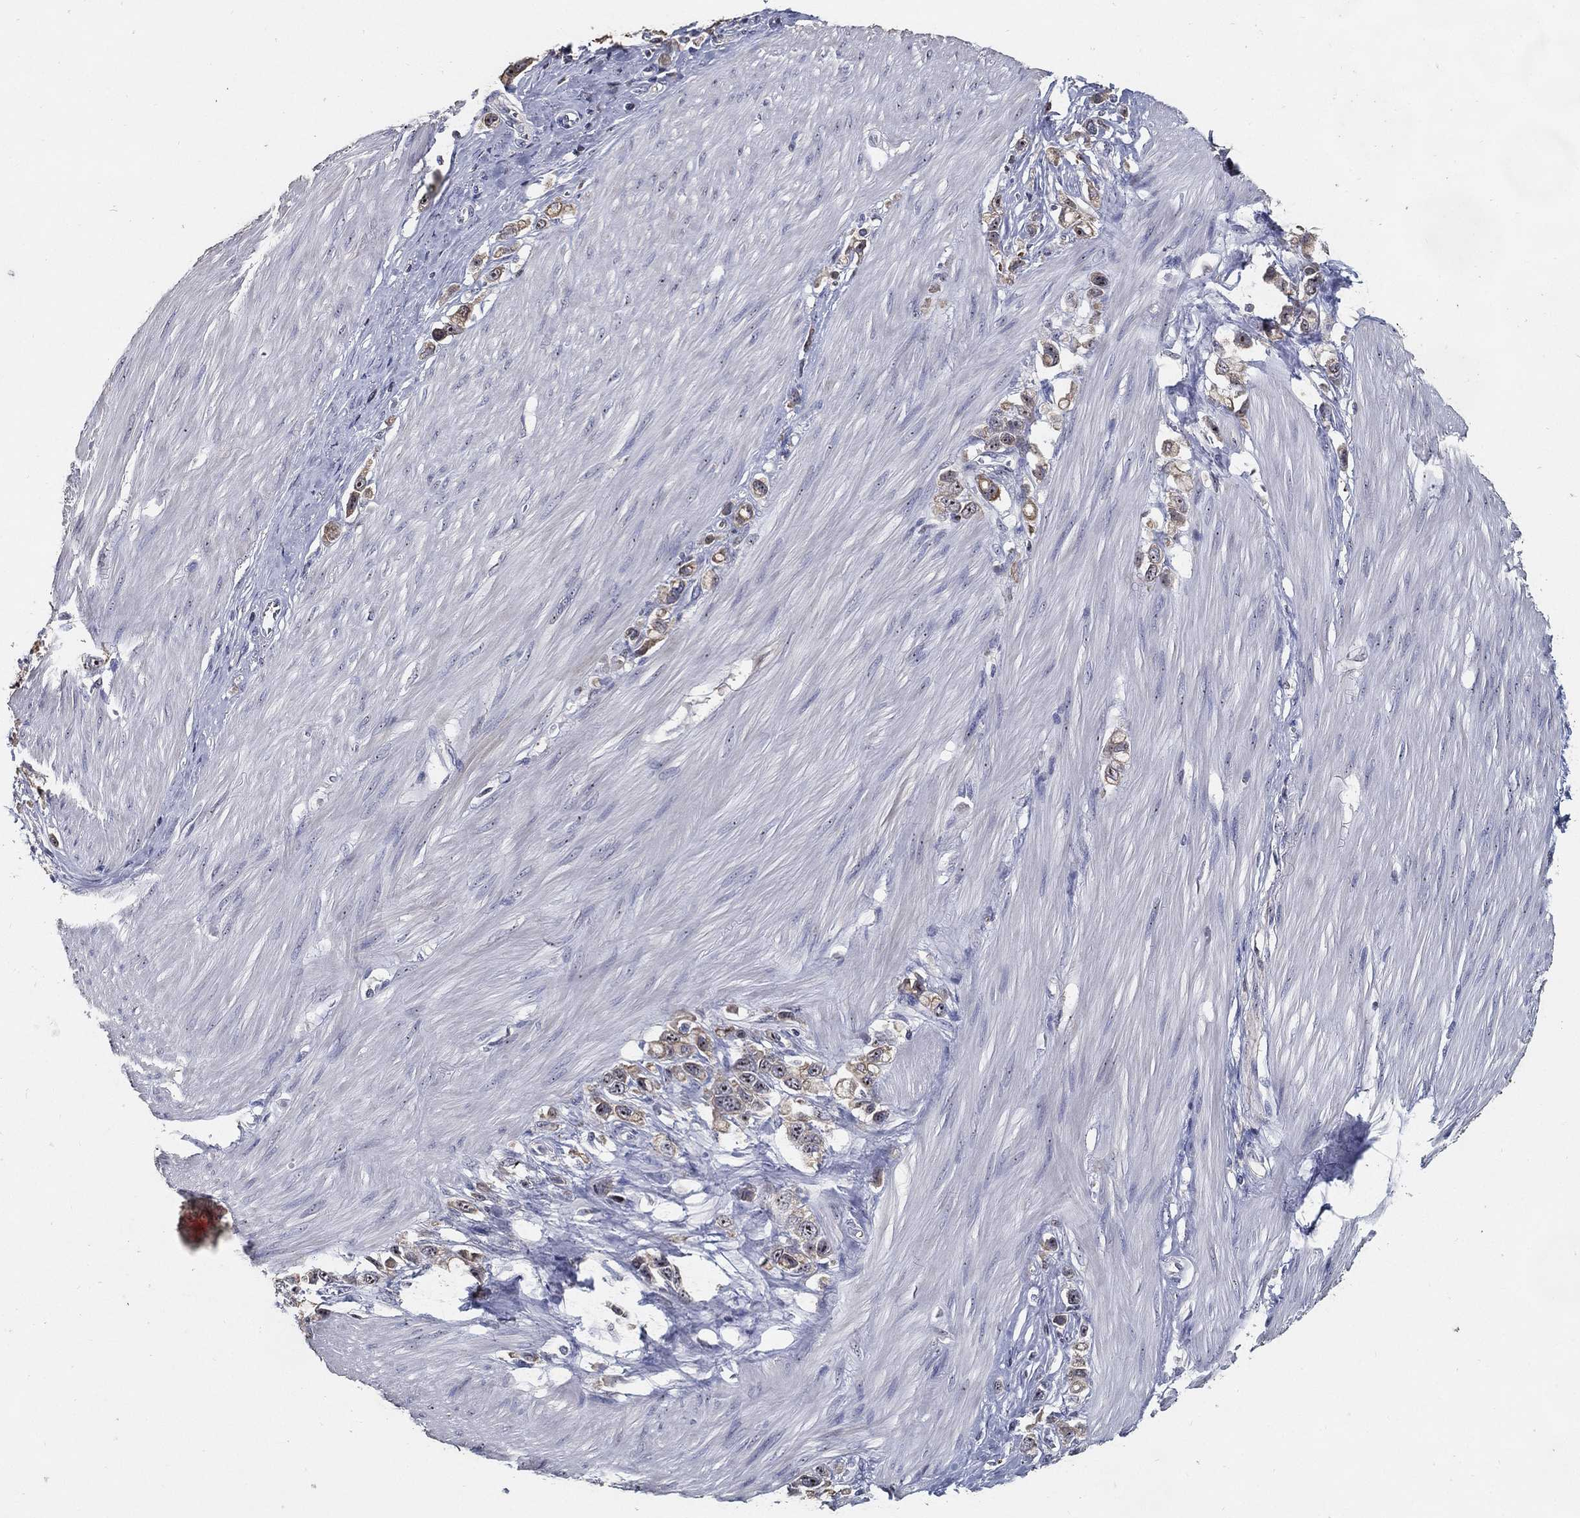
{"staining": {"intensity": "weak", "quantity": "<25%", "location": "cytoplasmic/membranous"}, "tissue": "stomach cancer", "cell_type": "Tumor cells", "image_type": "cancer", "snomed": [{"axis": "morphology", "description": "Normal tissue, NOS"}, {"axis": "morphology", "description": "Adenocarcinoma, NOS"}, {"axis": "morphology", "description": "Adenocarcinoma, High grade"}, {"axis": "topography", "description": "Stomach, upper"}, {"axis": "topography", "description": "Stomach"}], "caption": "Immunohistochemistry photomicrograph of human stomach adenocarcinoma stained for a protein (brown), which exhibits no positivity in tumor cells. The staining is performed using DAB brown chromogen with nuclei counter-stained in using hematoxylin.", "gene": "EFNA1", "patient": {"sex": "female", "age": 65}}